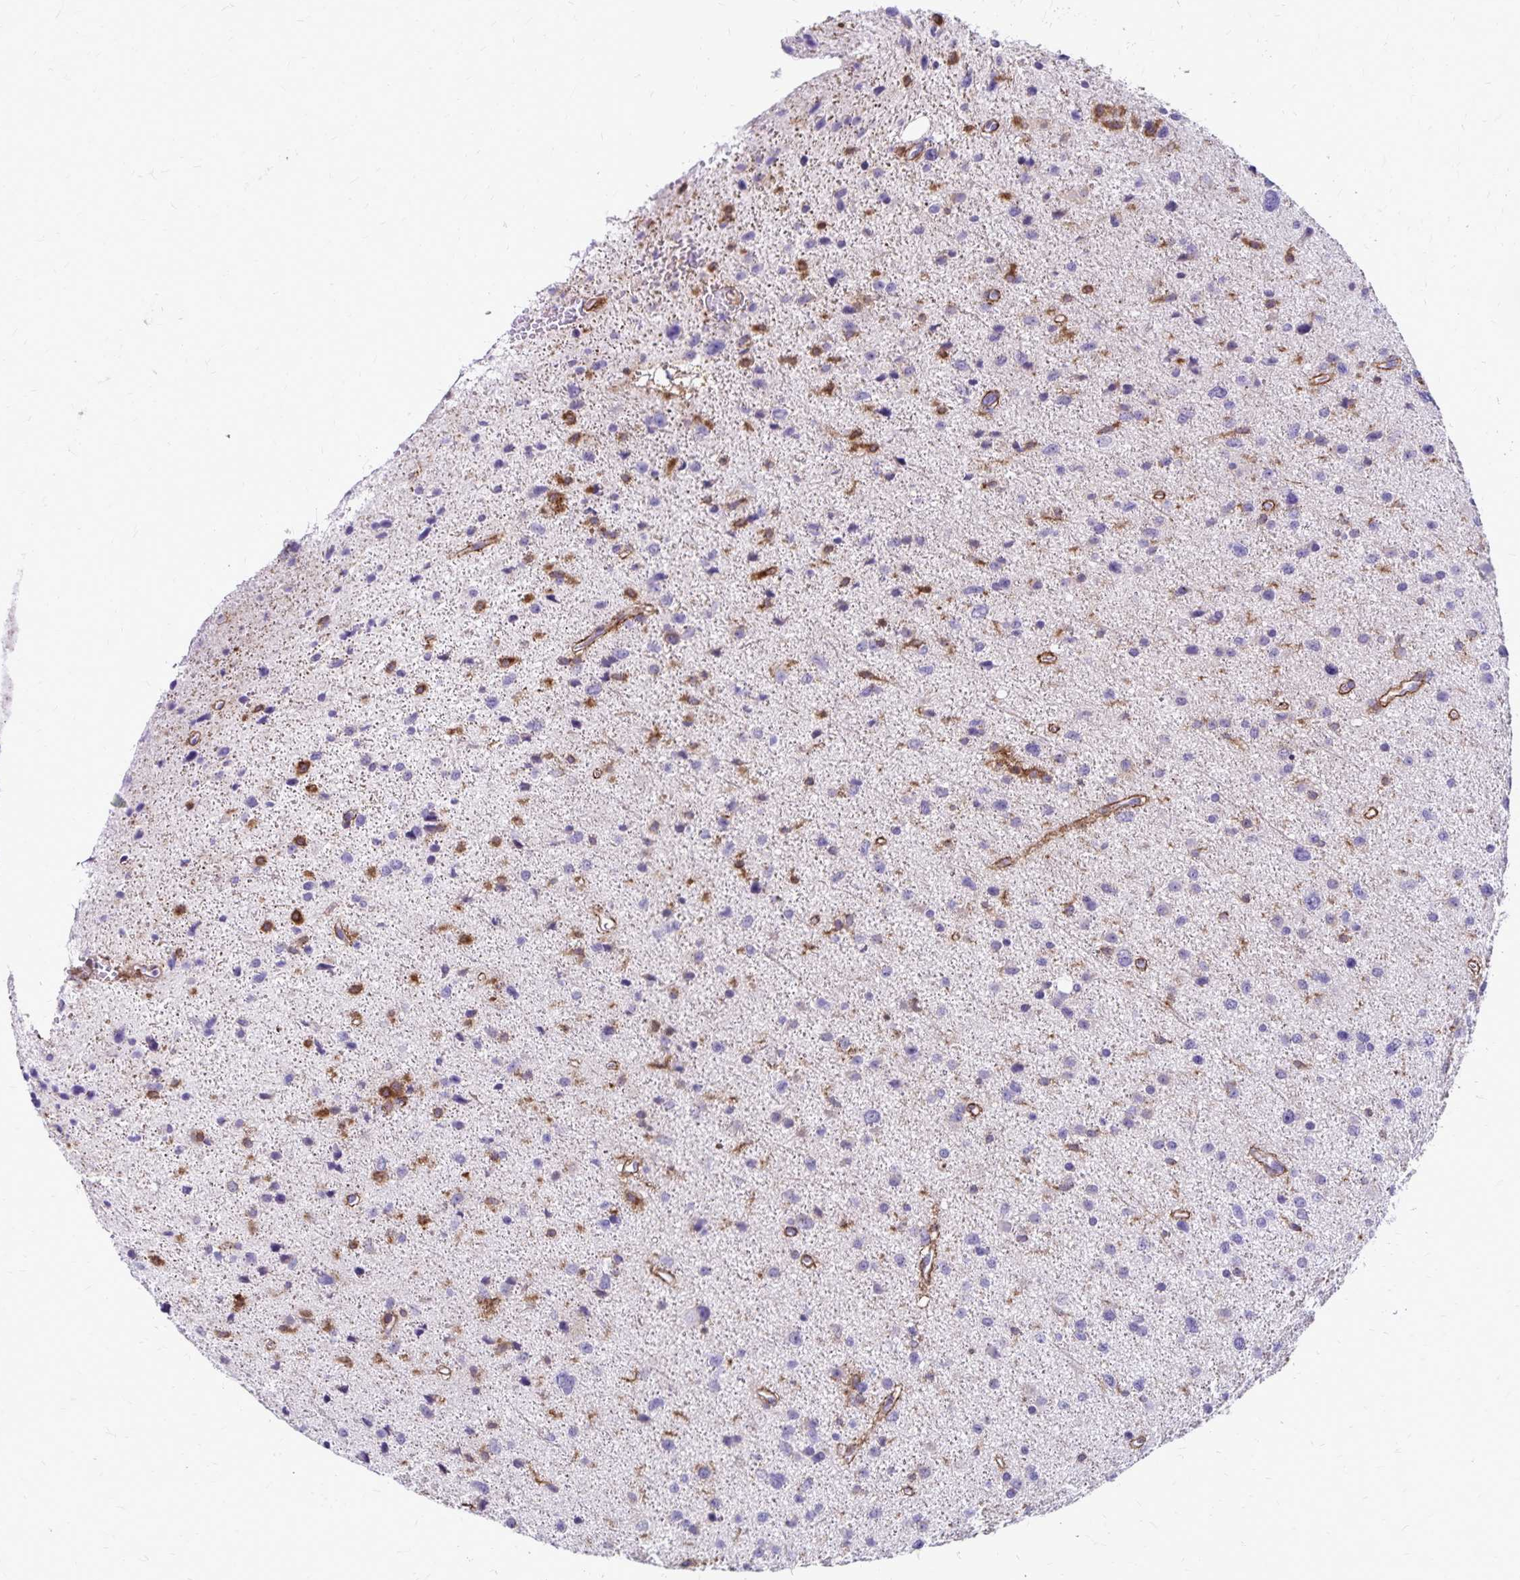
{"staining": {"intensity": "negative", "quantity": "none", "location": "none"}, "tissue": "glioma", "cell_type": "Tumor cells", "image_type": "cancer", "snomed": [{"axis": "morphology", "description": "Glioma, malignant, Low grade"}, {"axis": "topography", "description": "Brain"}], "caption": "DAB (3,3'-diaminobenzidine) immunohistochemical staining of human glioma shows no significant staining in tumor cells. The staining was performed using DAB to visualize the protein expression in brown, while the nuclei were stained in blue with hematoxylin (Magnification: 20x).", "gene": "TNS3", "patient": {"sex": "female", "age": 55}}